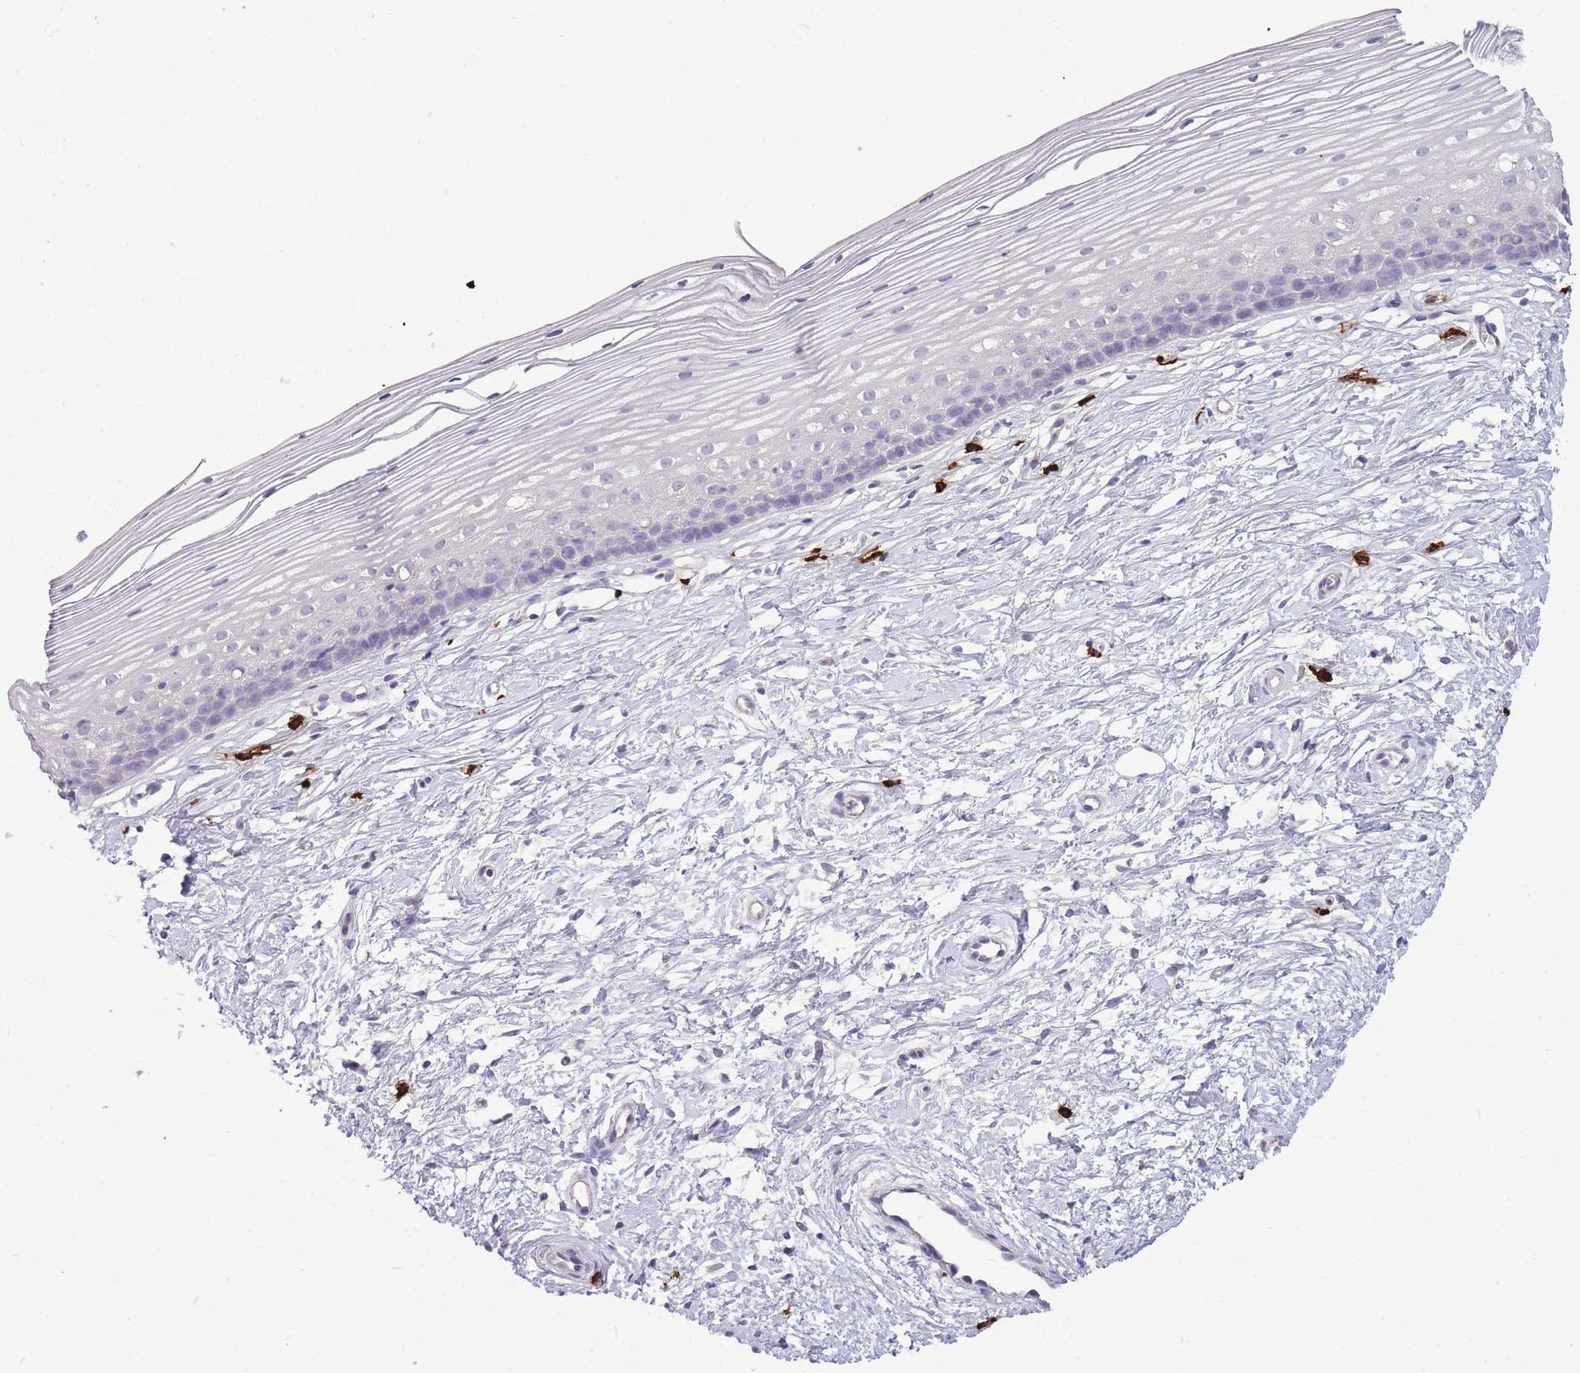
{"staining": {"intensity": "negative", "quantity": "none", "location": "none"}, "tissue": "cervix", "cell_type": "Glandular cells", "image_type": "normal", "snomed": [{"axis": "morphology", "description": "Normal tissue, NOS"}, {"axis": "topography", "description": "Cervix"}], "caption": "Human cervix stained for a protein using immunohistochemistry (IHC) exhibits no expression in glandular cells.", "gene": "TPSD1", "patient": {"sex": "female", "age": 40}}